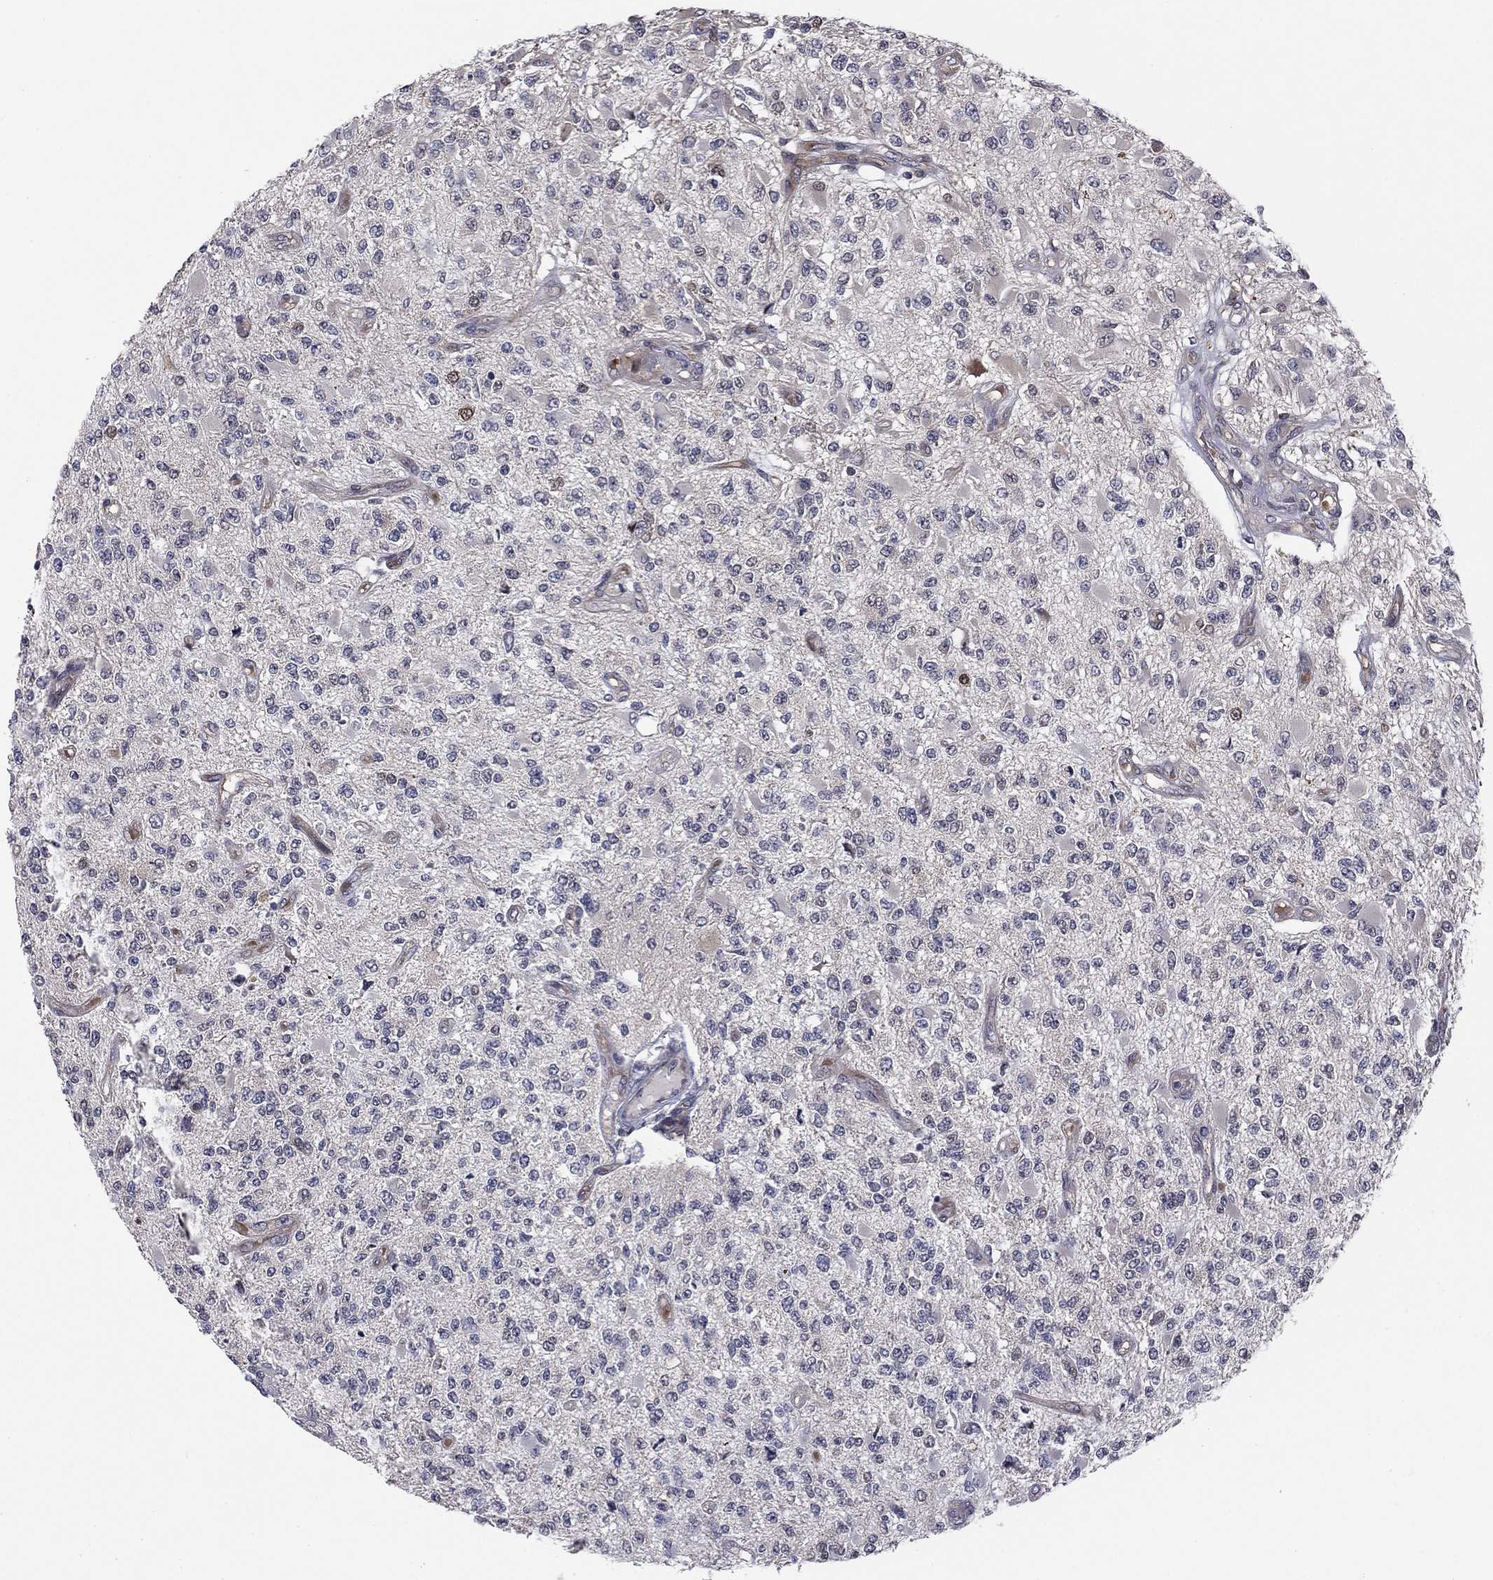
{"staining": {"intensity": "moderate", "quantity": "<25%", "location": "nuclear"}, "tissue": "glioma", "cell_type": "Tumor cells", "image_type": "cancer", "snomed": [{"axis": "morphology", "description": "Glioma, malignant, High grade"}, {"axis": "topography", "description": "Brain"}], "caption": "This micrograph displays immunohistochemistry (IHC) staining of malignant glioma (high-grade), with low moderate nuclear expression in about <25% of tumor cells.", "gene": "BCL11A", "patient": {"sex": "female", "age": 63}}